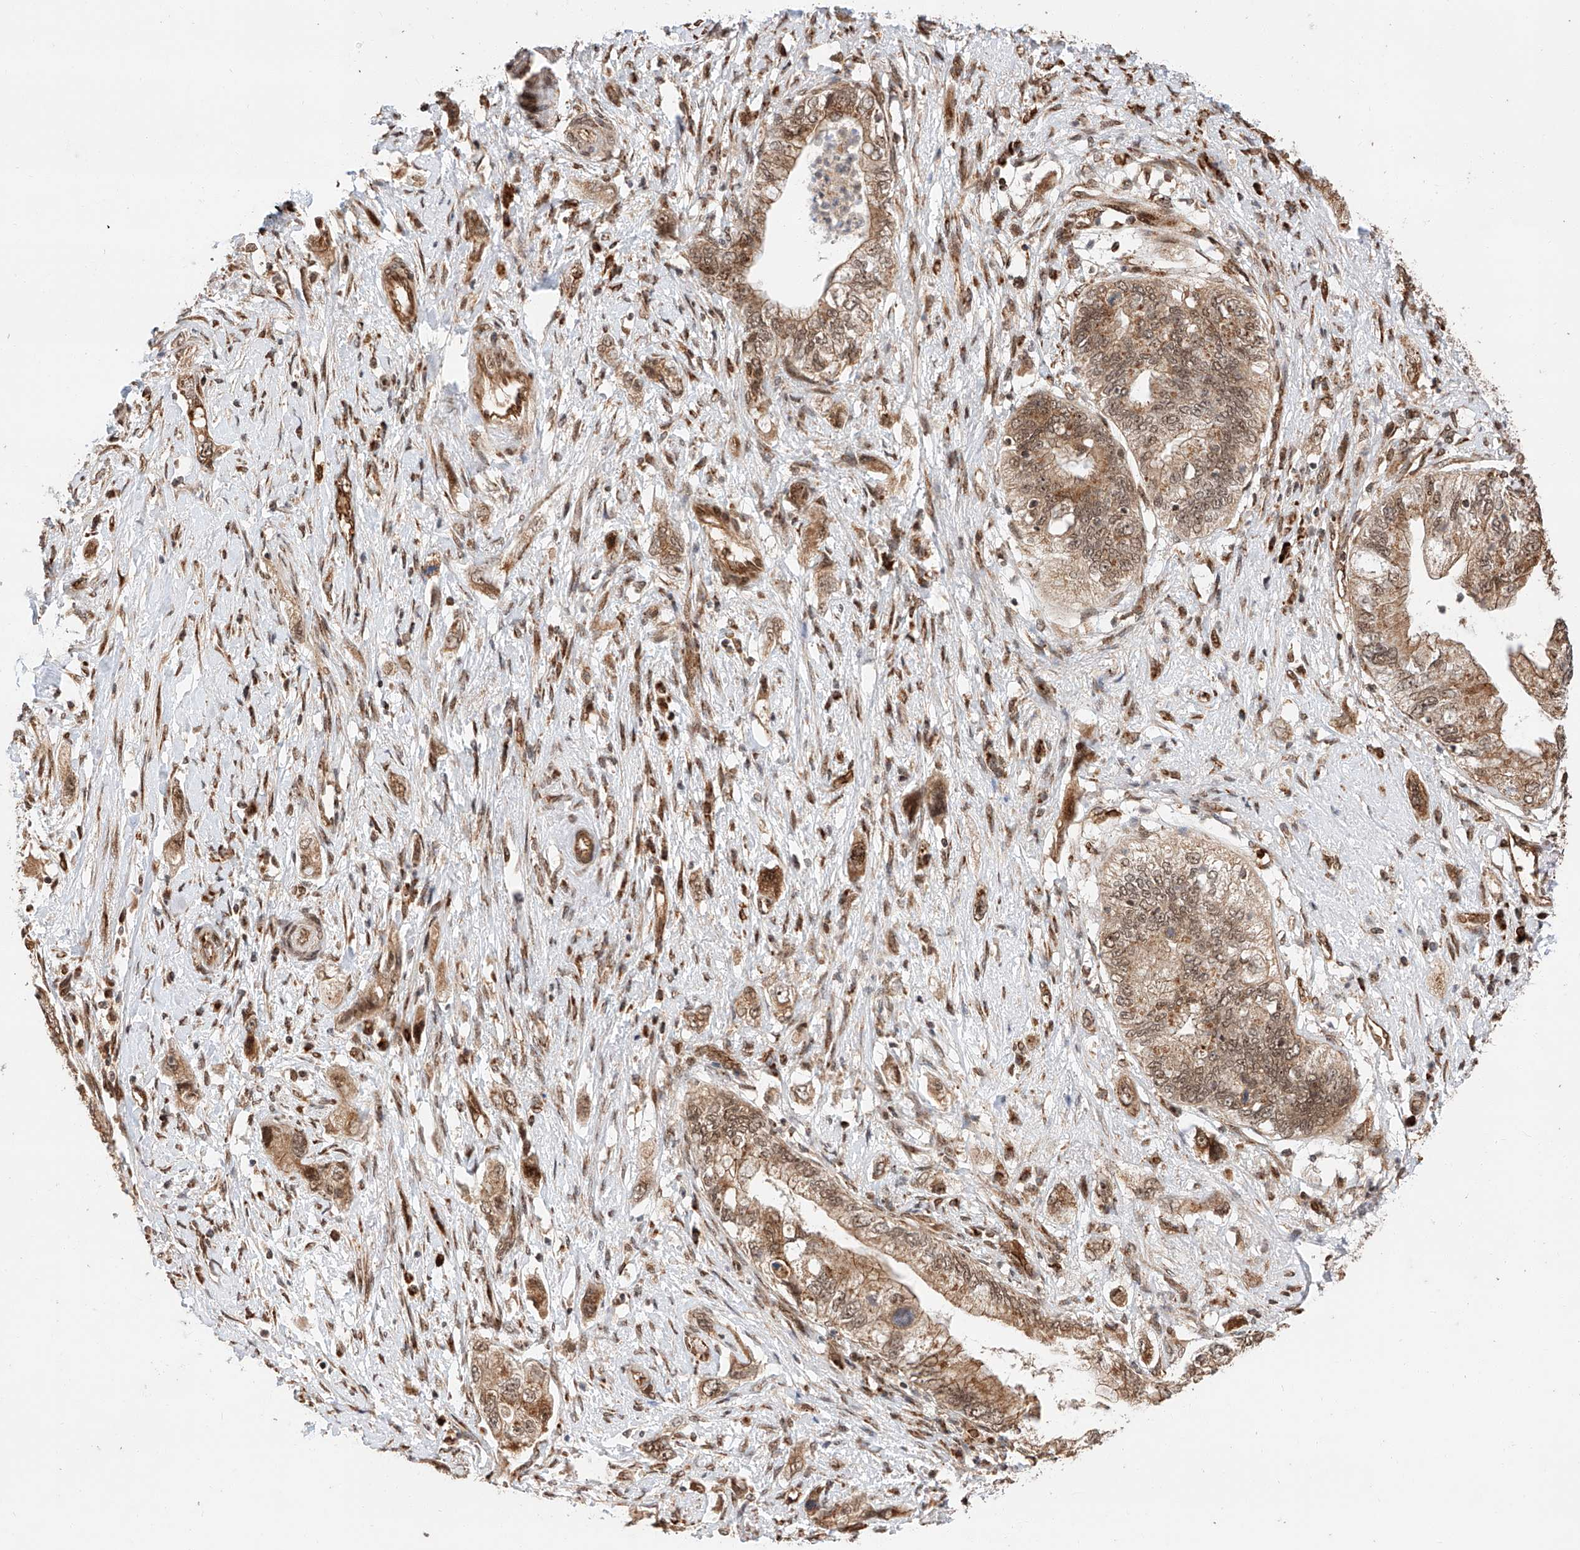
{"staining": {"intensity": "moderate", "quantity": ">75%", "location": "cytoplasmic/membranous,nuclear"}, "tissue": "pancreatic cancer", "cell_type": "Tumor cells", "image_type": "cancer", "snomed": [{"axis": "morphology", "description": "Adenocarcinoma, NOS"}, {"axis": "topography", "description": "Pancreas"}], "caption": "A photomicrograph of pancreatic cancer (adenocarcinoma) stained for a protein displays moderate cytoplasmic/membranous and nuclear brown staining in tumor cells.", "gene": "THTPA", "patient": {"sex": "female", "age": 73}}